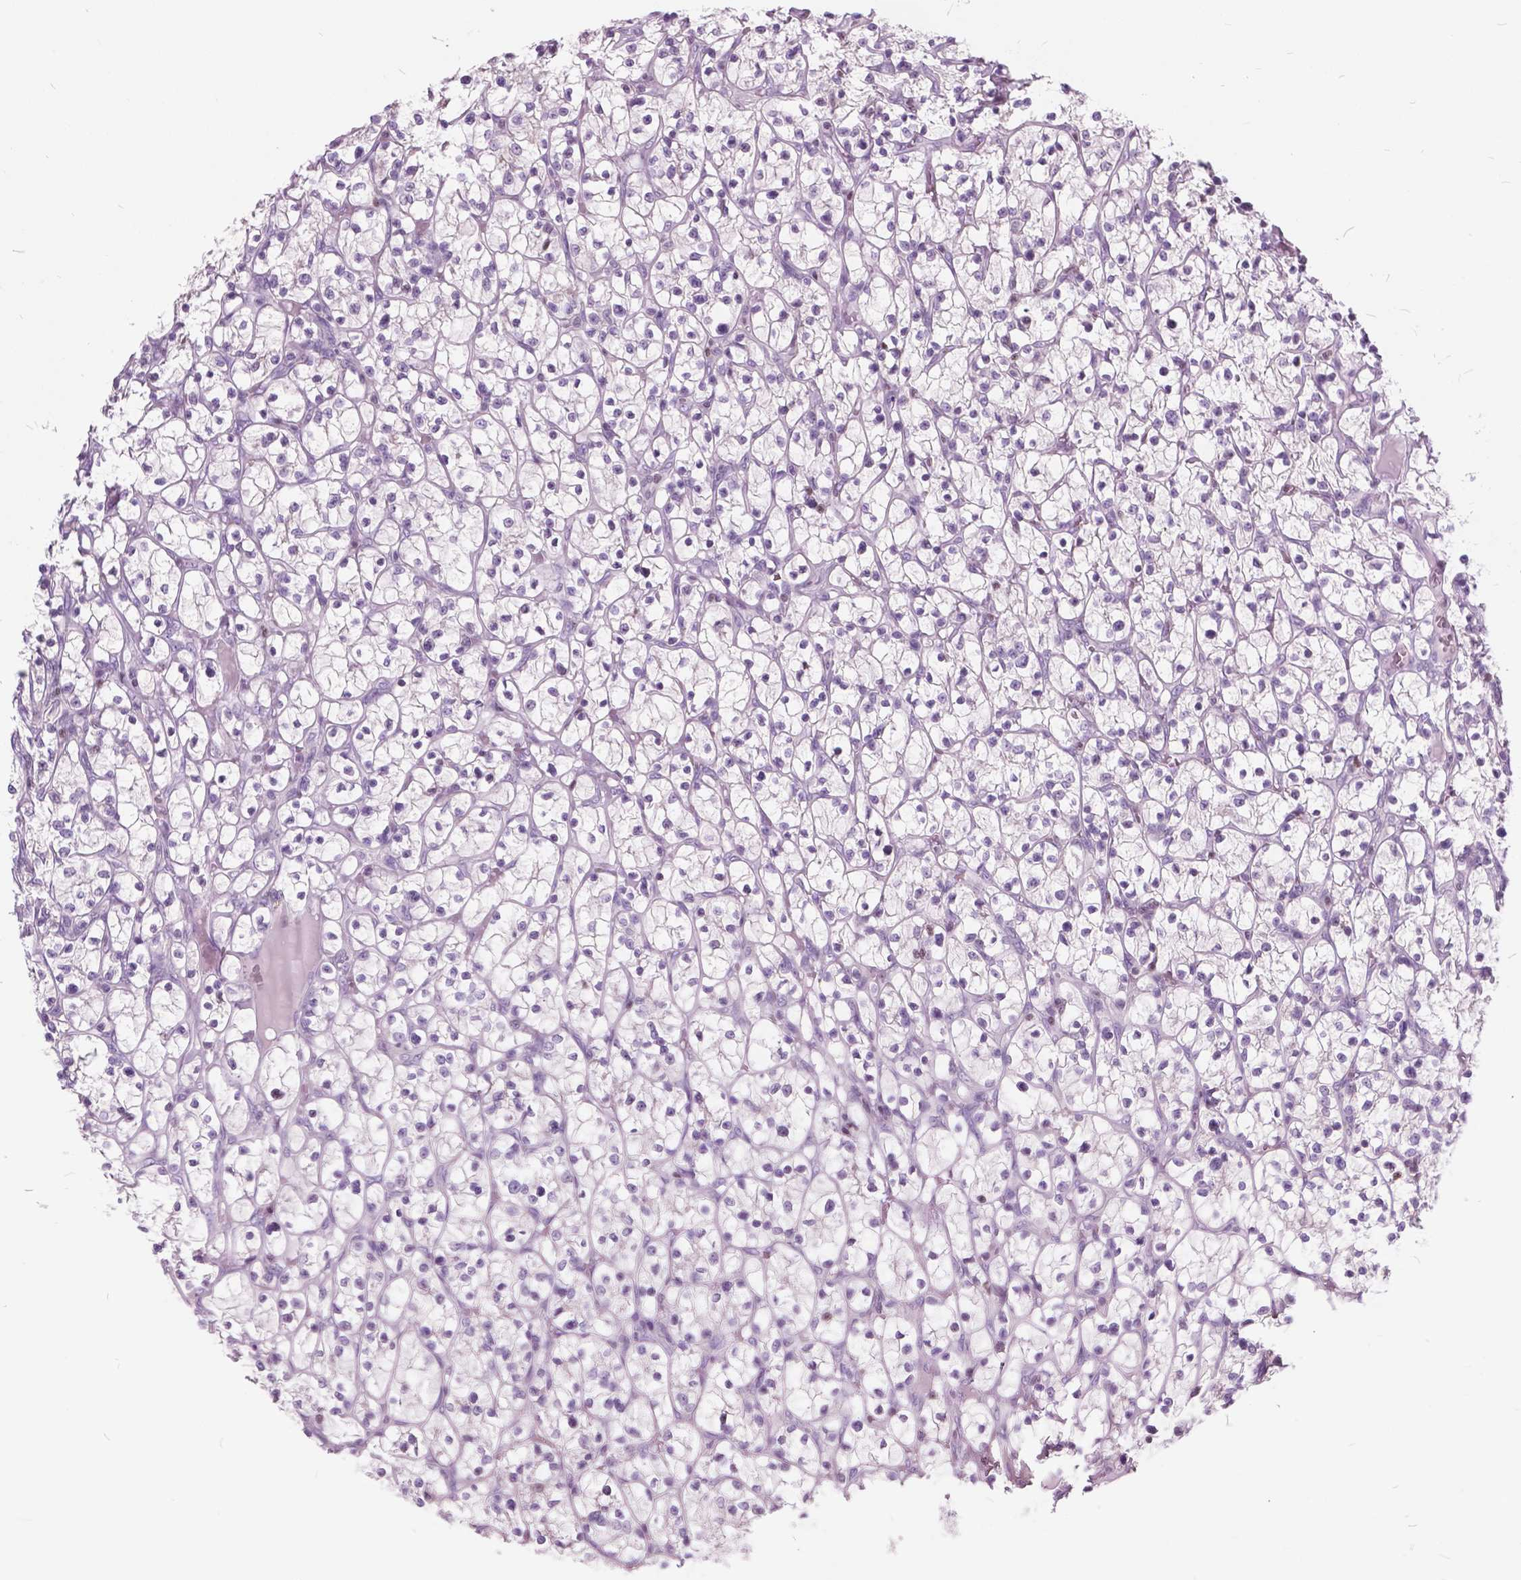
{"staining": {"intensity": "negative", "quantity": "none", "location": "none"}, "tissue": "renal cancer", "cell_type": "Tumor cells", "image_type": "cancer", "snomed": [{"axis": "morphology", "description": "Adenocarcinoma, NOS"}, {"axis": "topography", "description": "Kidney"}], "caption": "Human renal cancer (adenocarcinoma) stained for a protein using IHC demonstrates no staining in tumor cells.", "gene": "SP140", "patient": {"sex": "female", "age": 64}}